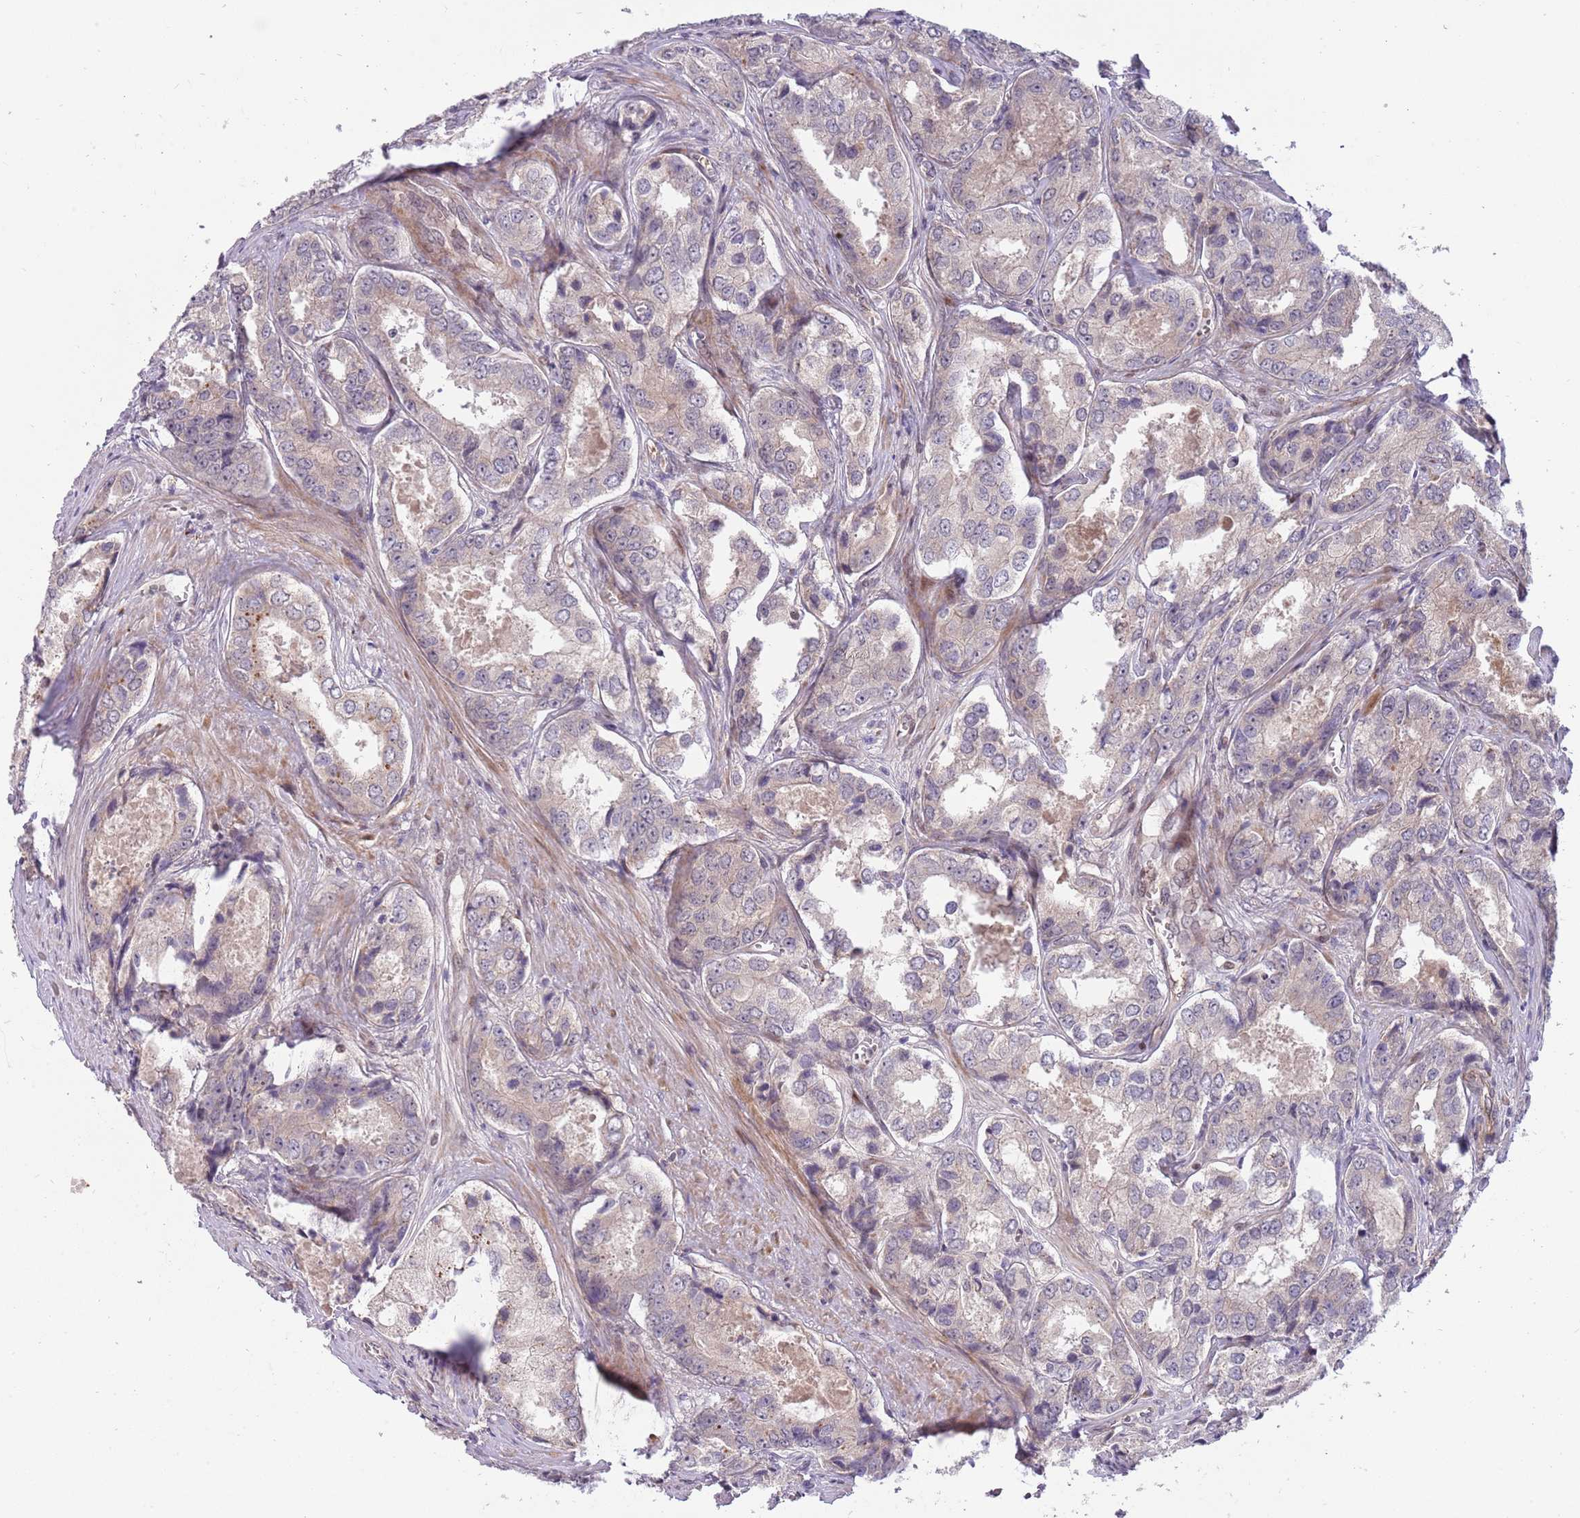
{"staining": {"intensity": "weak", "quantity": "<25%", "location": "cytoplasmic/membranous"}, "tissue": "prostate cancer", "cell_type": "Tumor cells", "image_type": "cancer", "snomed": [{"axis": "morphology", "description": "Adenocarcinoma, Low grade"}, {"axis": "topography", "description": "Prostate"}], "caption": "This is an immunohistochemistry (IHC) micrograph of prostate low-grade adenocarcinoma. There is no expression in tumor cells.", "gene": "NT5DC4", "patient": {"sex": "male", "age": 68}}